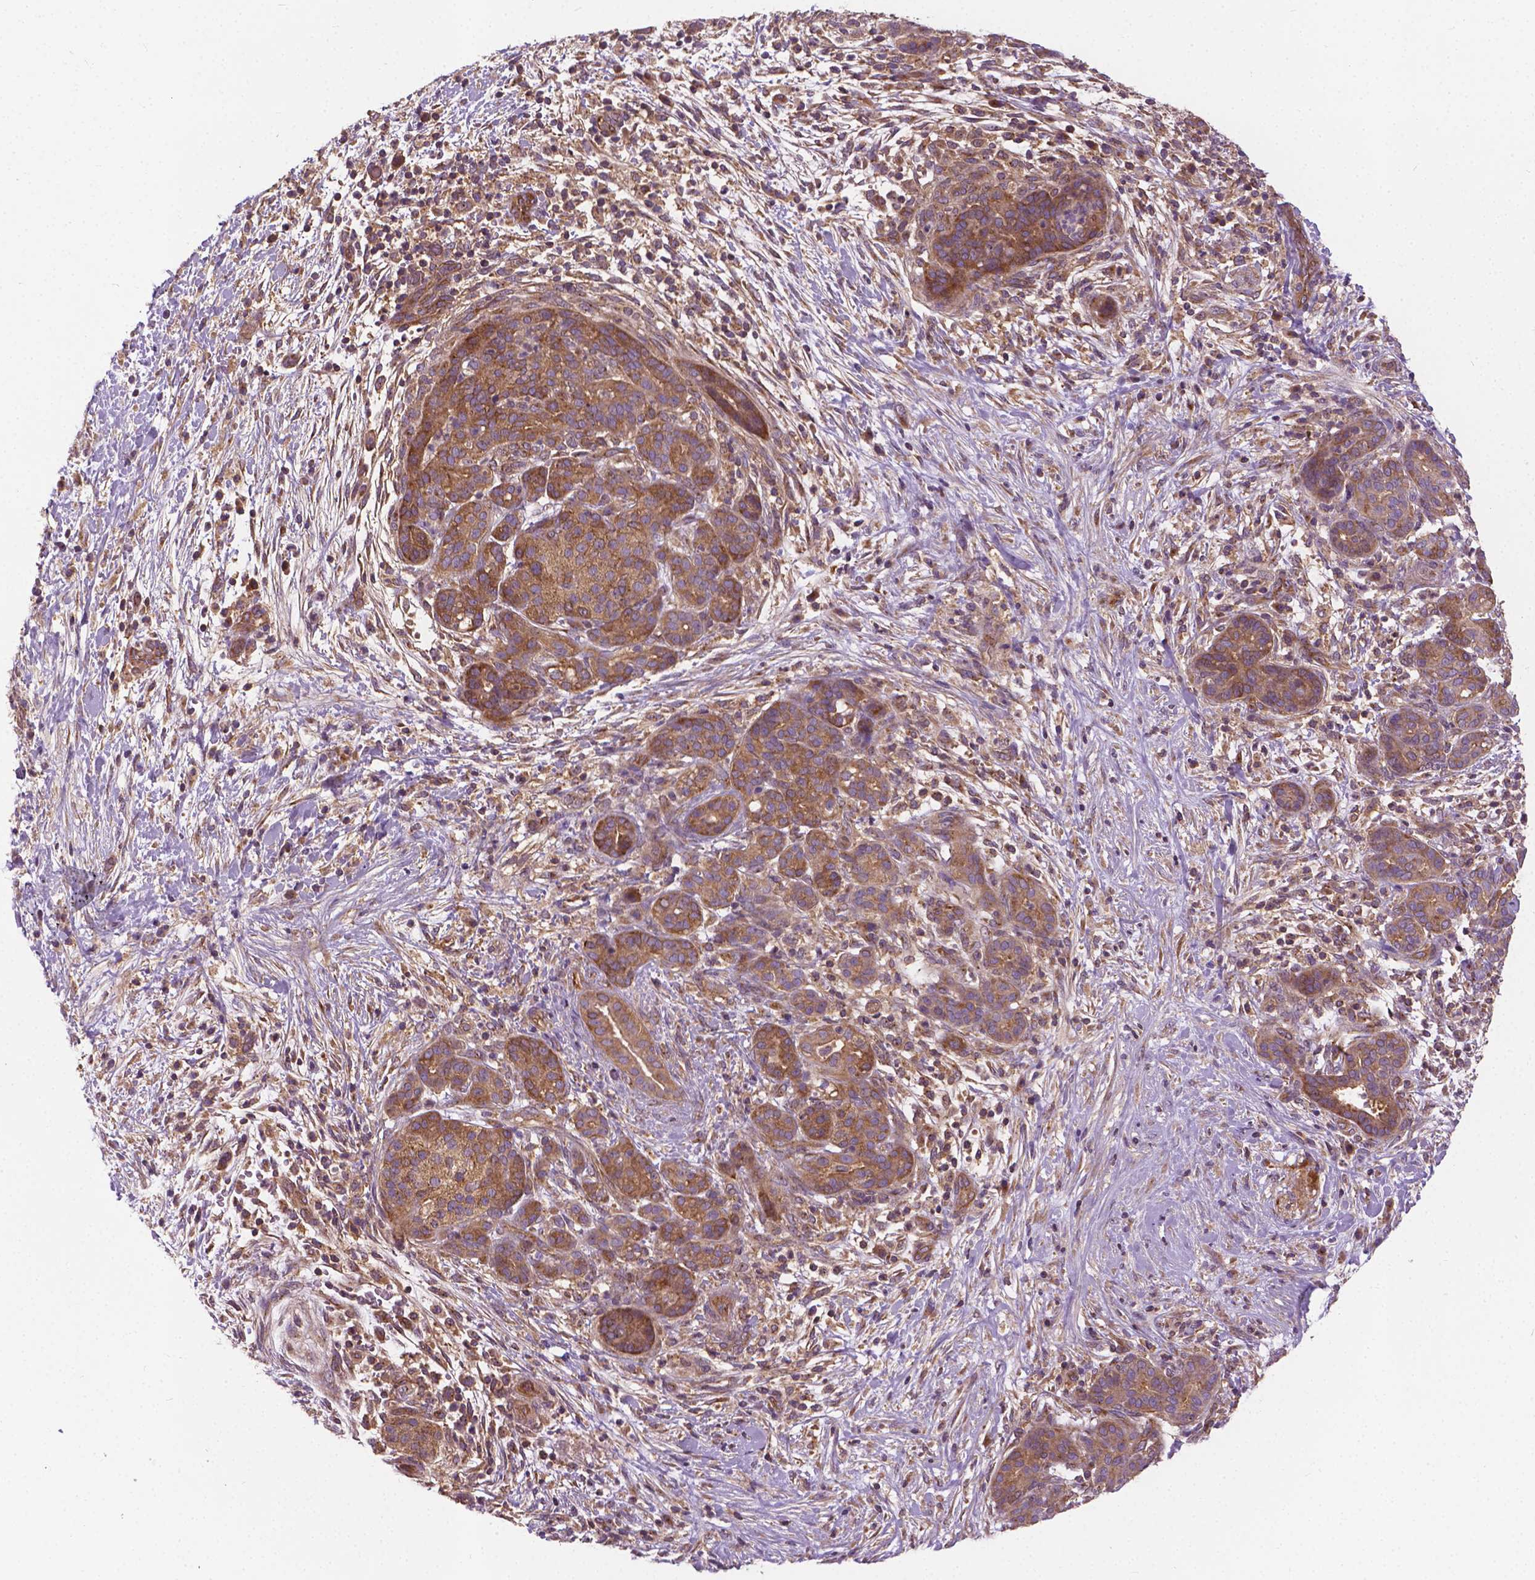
{"staining": {"intensity": "moderate", "quantity": ">75%", "location": "cytoplasmic/membranous"}, "tissue": "pancreatic cancer", "cell_type": "Tumor cells", "image_type": "cancer", "snomed": [{"axis": "morphology", "description": "Adenocarcinoma, NOS"}, {"axis": "topography", "description": "Pancreas"}], "caption": "Human pancreatic cancer stained for a protein (brown) reveals moderate cytoplasmic/membranous positive expression in approximately >75% of tumor cells.", "gene": "MZT1", "patient": {"sex": "male", "age": 44}}